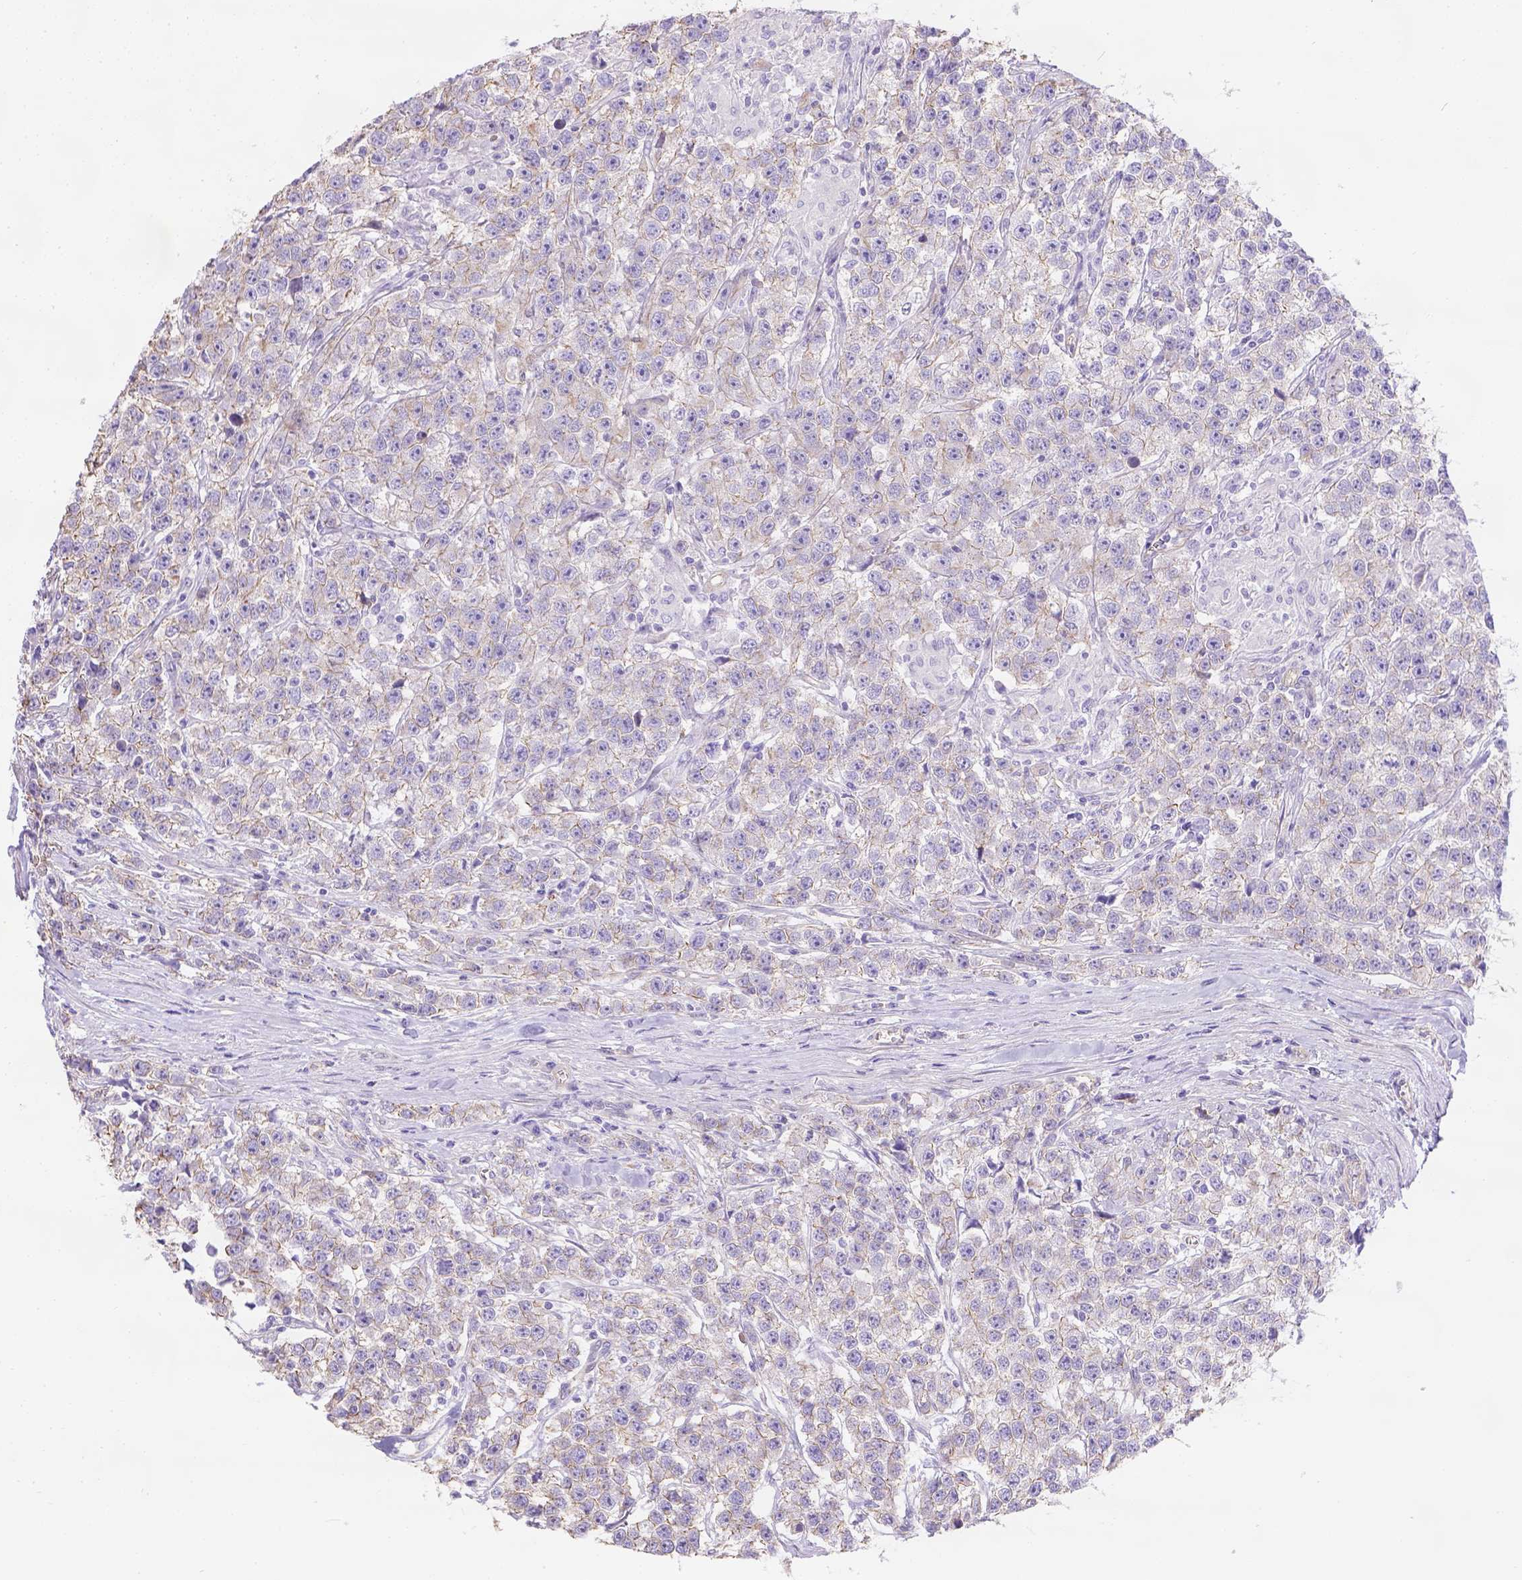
{"staining": {"intensity": "weak", "quantity": ">75%", "location": "cytoplasmic/membranous"}, "tissue": "testis cancer", "cell_type": "Tumor cells", "image_type": "cancer", "snomed": [{"axis": "morphology", "description": "Seminoma, NOS"}, {"axis": "topography", "description": "Testis"}], "caption": "This micrograph demonstrates IHC staining of testis seminoma, with low weak cytoplasmic/membranous staining in approximately >75% of tumor cells.", "gene": "PHF7", "patient": {"sex": "male", "age": 59}}